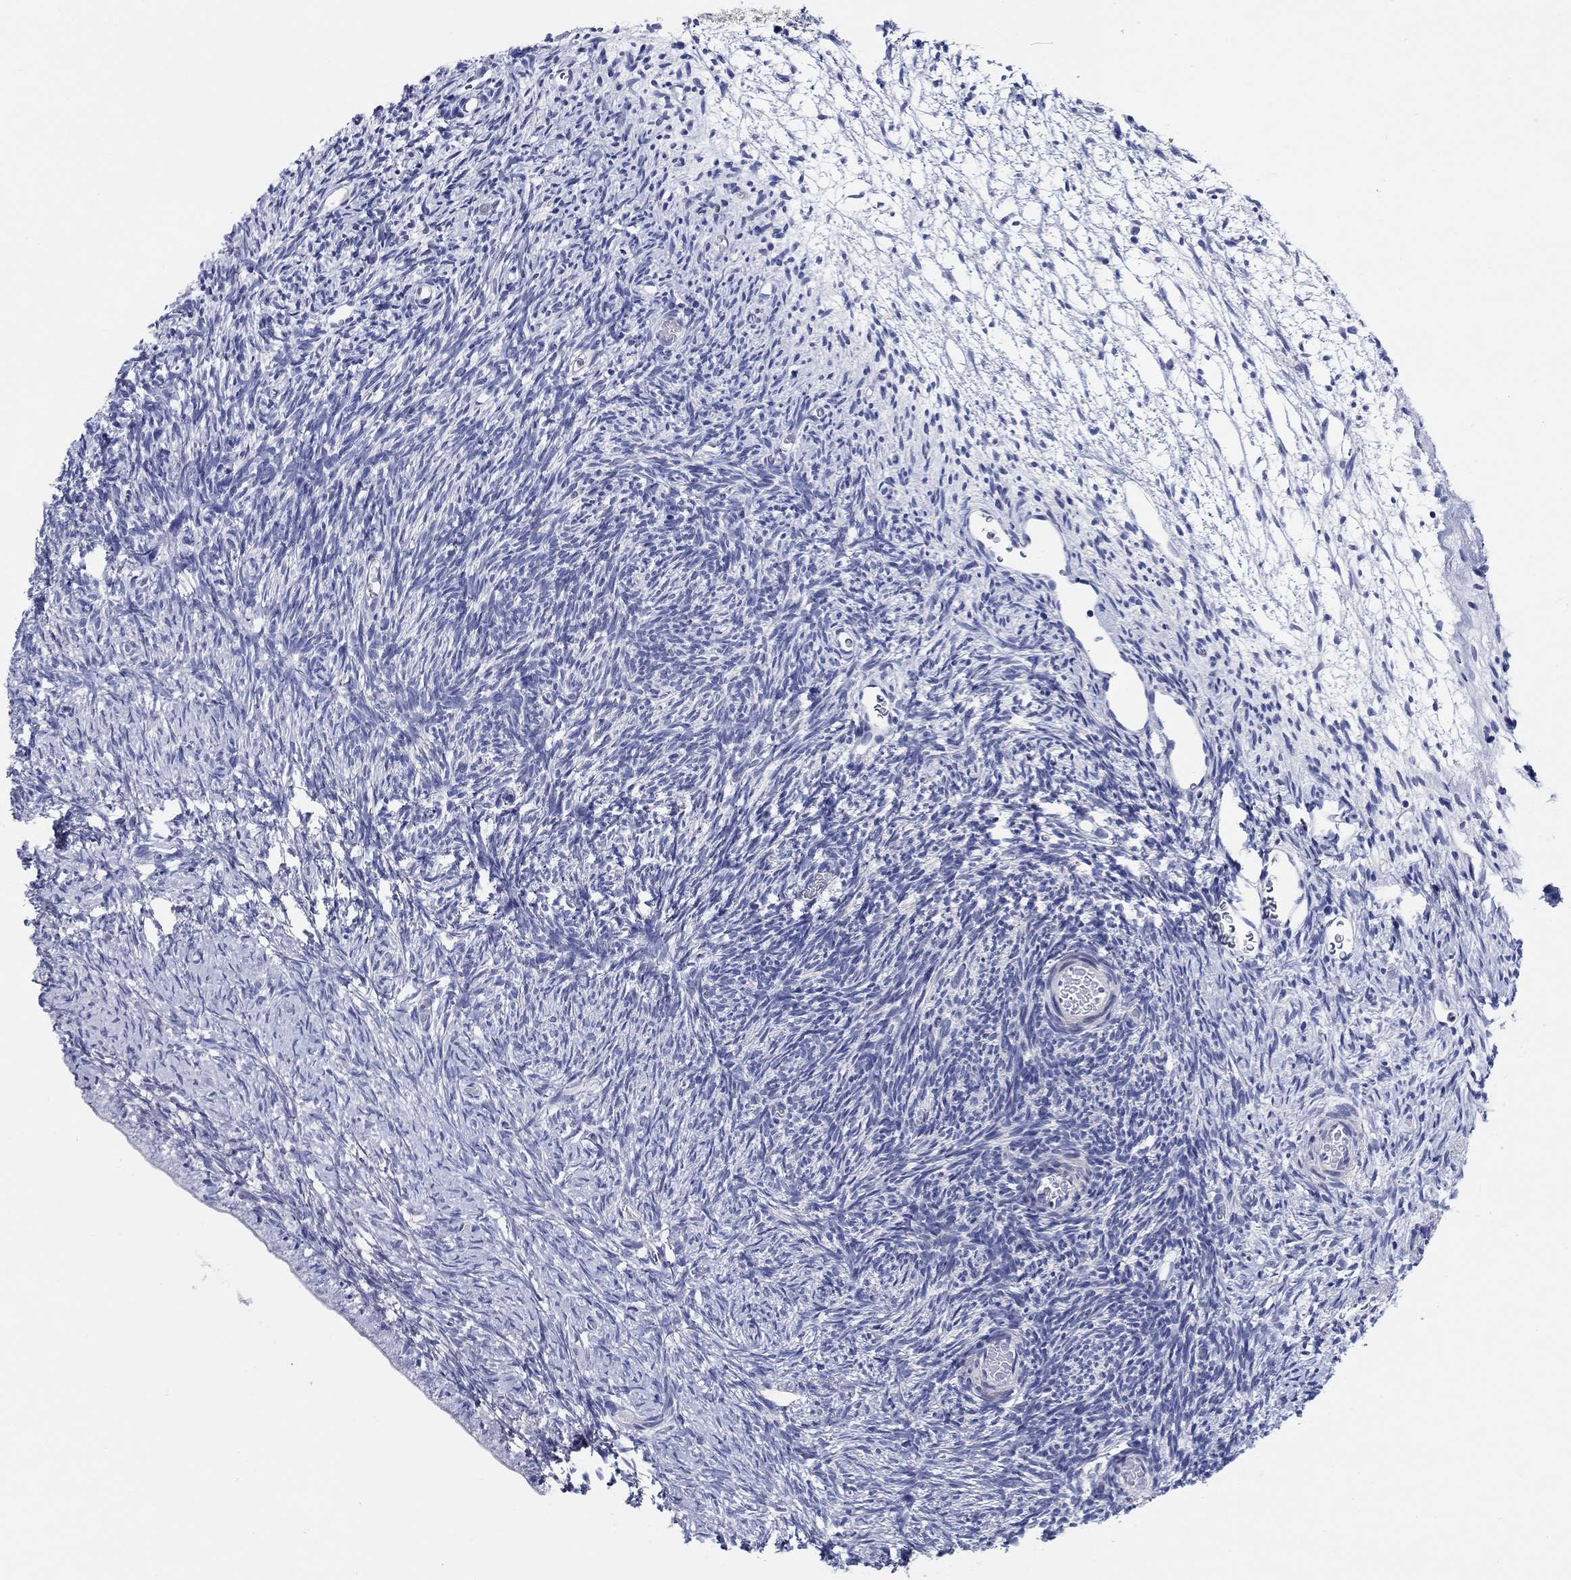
{"staining": {"intensity": "negative", "quantity": "none", "location": "none"}, "tissue": "ovary", "cell_type": "Follicle cells", "image_type": "normal", "snomed": [{"axis": "morphology", "description": "Normal tissue, NOS"}, {"axis": "topography", "description": "Ovary"}], "caption": "A high-resolution photomicrograph shows immunohistochemistry staining of benign ovary, which shows no significant staining in follicle cells. (Brightfield microscopy of DAB (3,3'-diaminobenzidine) immunohistochemistry (IHC) at high magnification).", "gene": "RAP1GAP", "patient": {"sex": "female", "age": 39}}